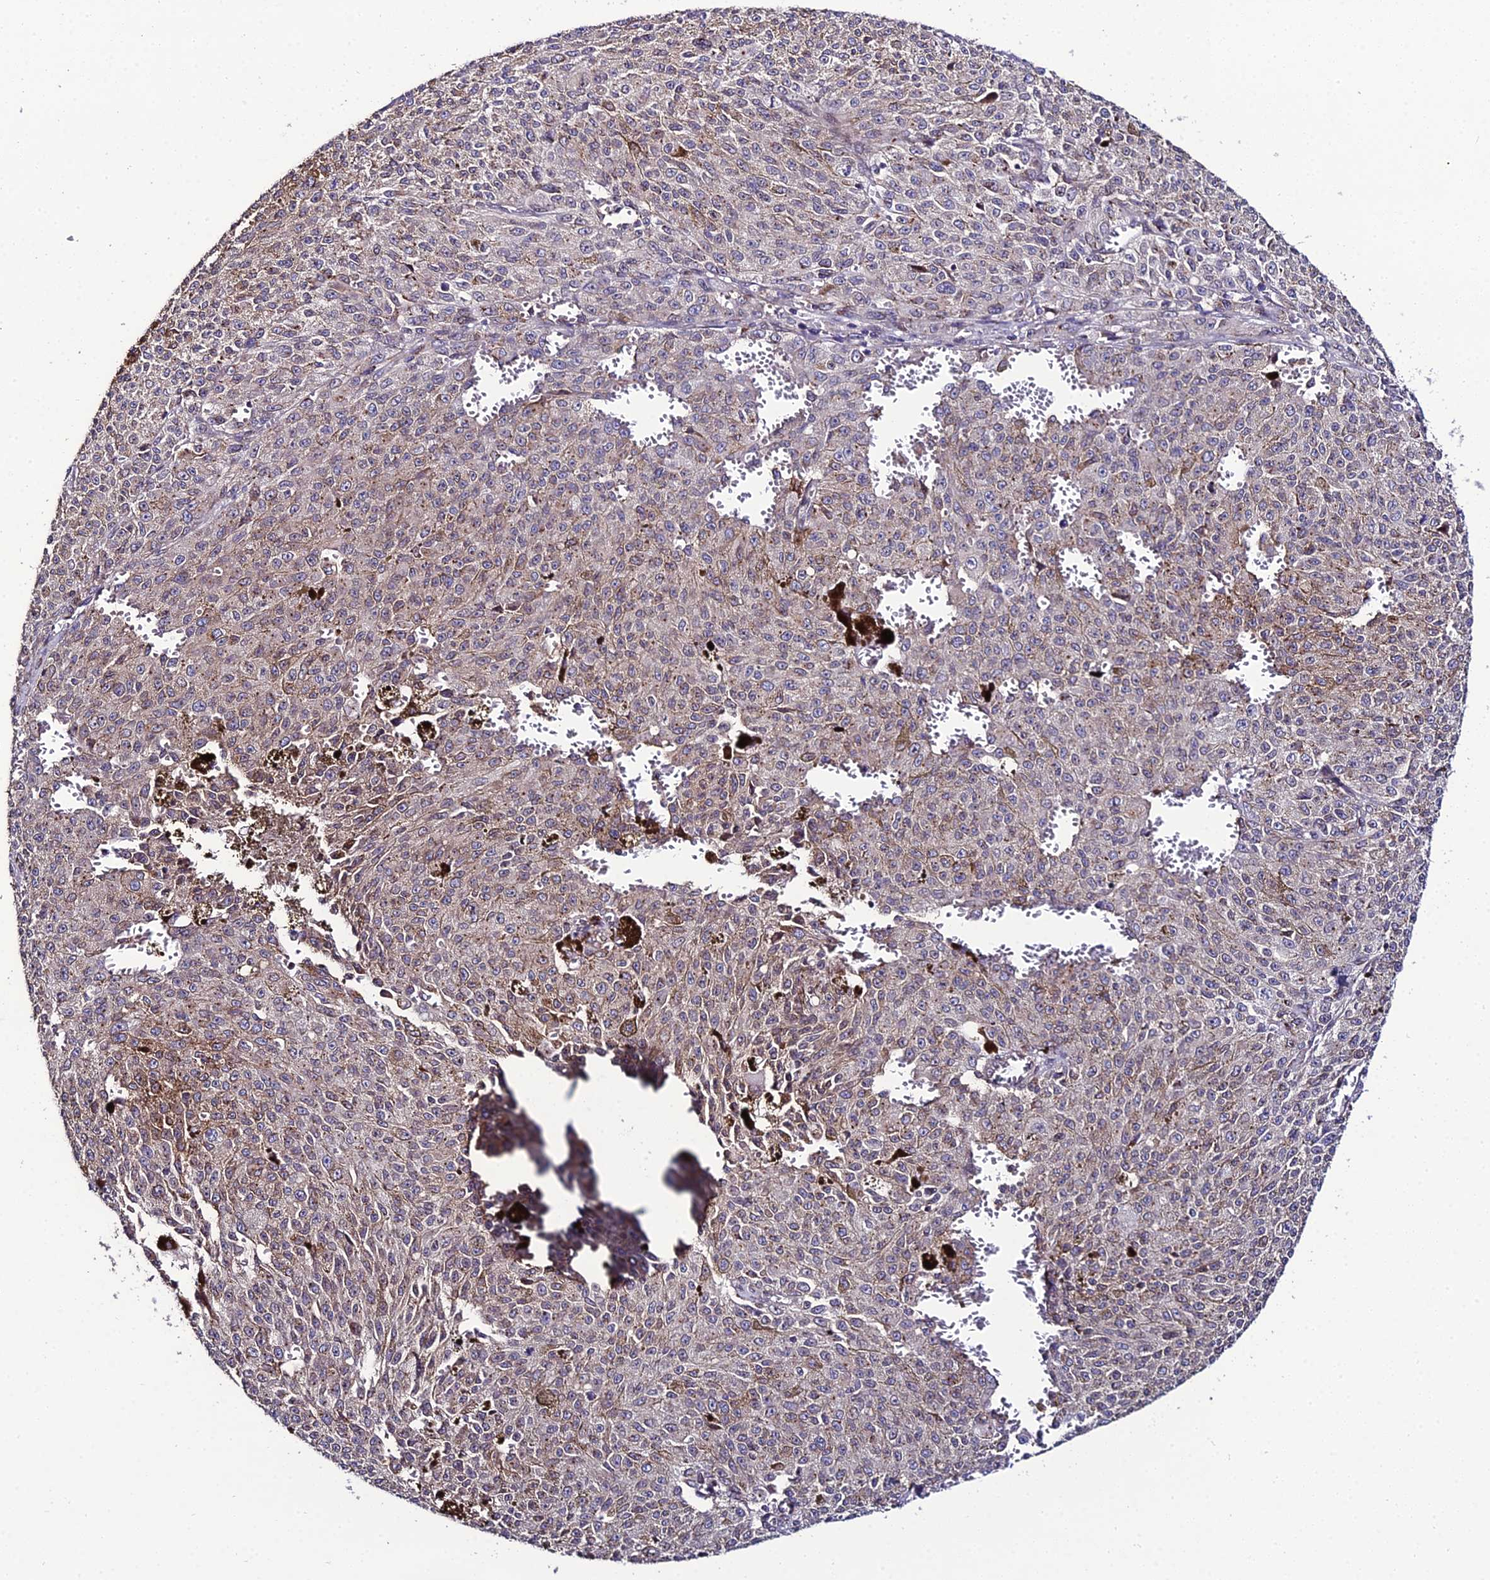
{"staining": {"intensity": "weak", "quantity": "25%-75%", "location": "cytoplasmic/membranous"}, "tissue": "melanoma", "cell_type": "Tumor cells", "image_type": "cancer", "snomed": [{"axis": "morphology", "description": "Malignant melanoma, NOS"}, {"axis": "topography", "description": "Skin"}], "caption": "Immunohistochemistry image of malignant melanoma stained for a protein (brown), which demonstrates low levels of weak cytoplasmic/membranous staining in approximately 25%-75% of tumor cells.", "gene": "DDX19A", "patient": {"sex": "female", "age": 52}}